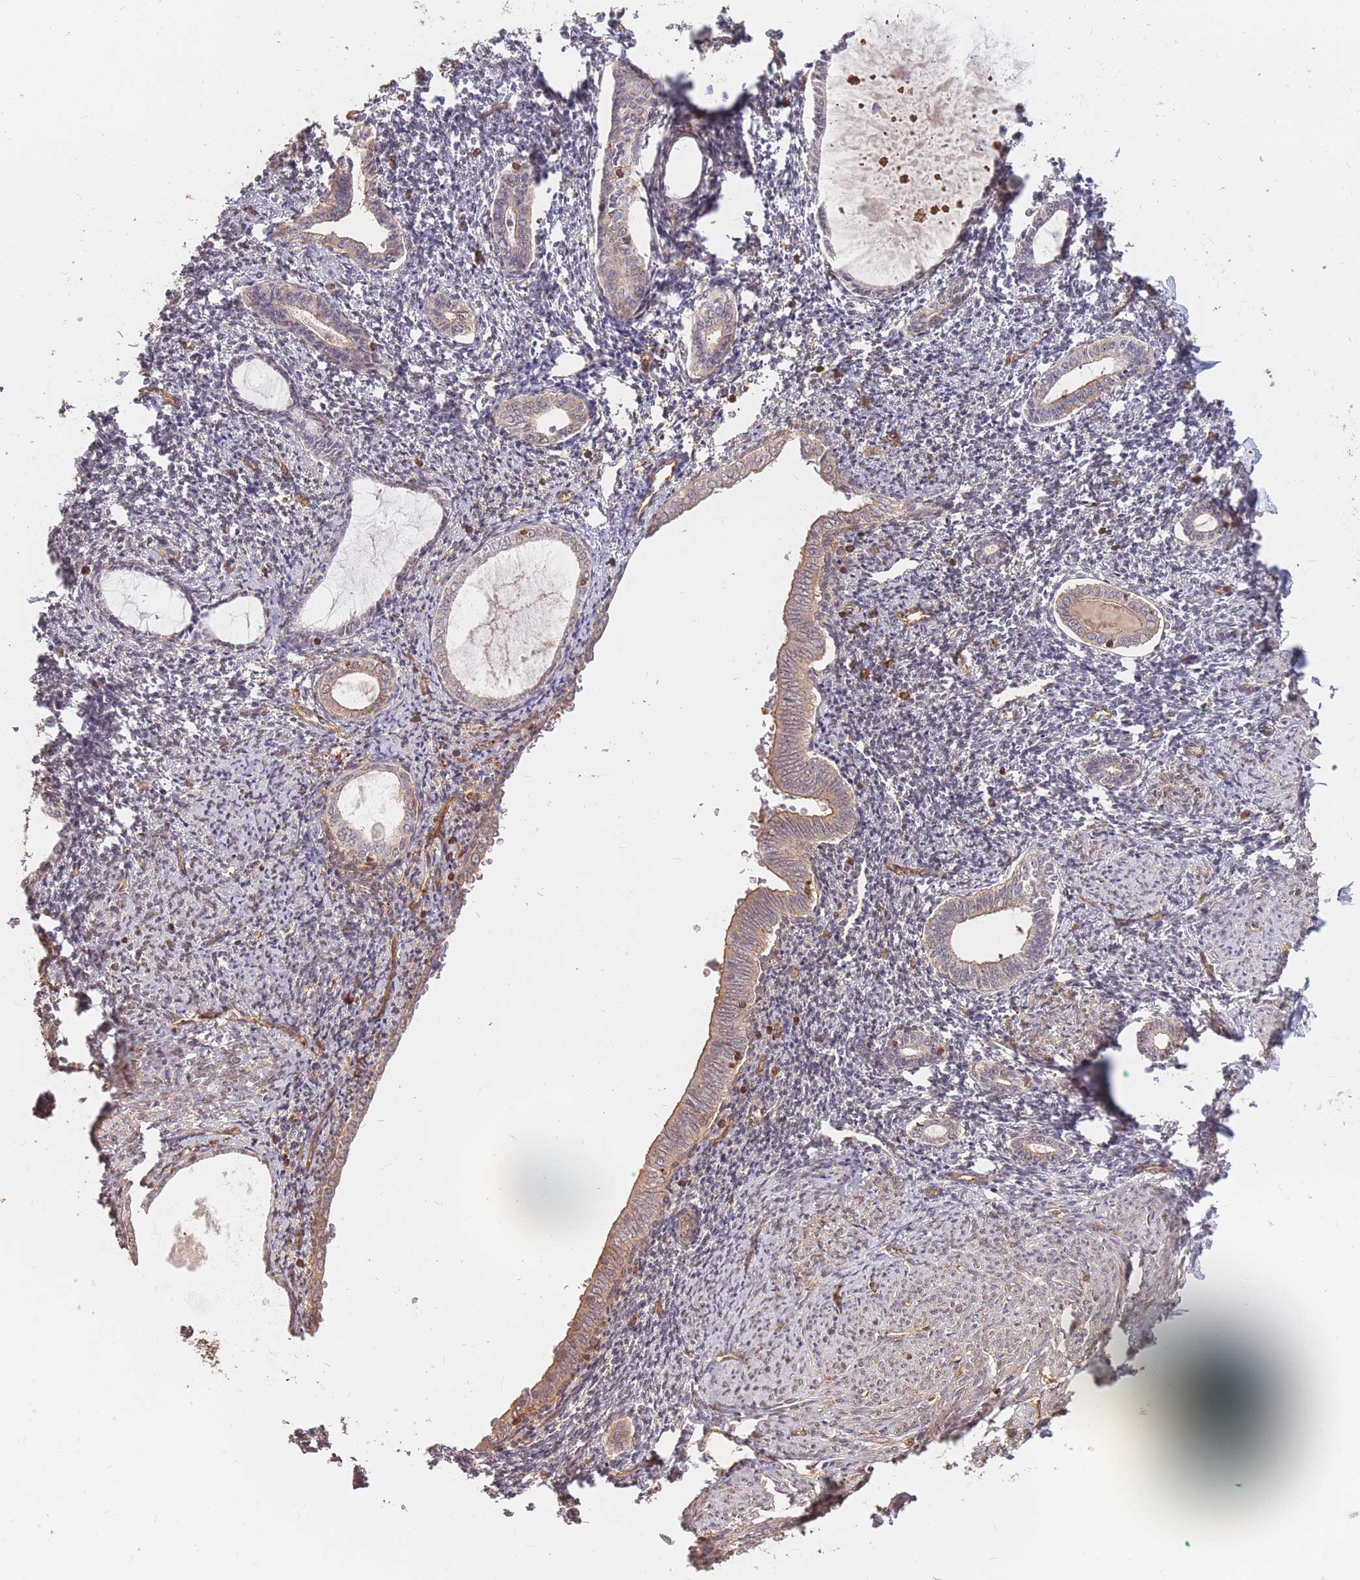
{"staining": {"intensity": "weak", "quantity": "25%-75%", "location": "cytoplasmic/membranous"}, "tissue": "endometrium", "cell_type": "Cells in endometrial stroma", "image_type": "normal", "snomed": [{"axis": "morphology", "description": "Normal tissue, NOS"}, {"axis": "topography", "description": "Endometrium"}], "caption": "Immunohistochemistry micrograph of normal endometrium: endometrium stained using immunohistochemistry demonstrates low levels of weak protein expression localized specifically in the cytoplasmic/membranous of cells in endometrial stroma, appearing as a cytoplasmic/membranous brown color.", "gene": "PLS3", "patient": {"sex": "female", "age": 63}}